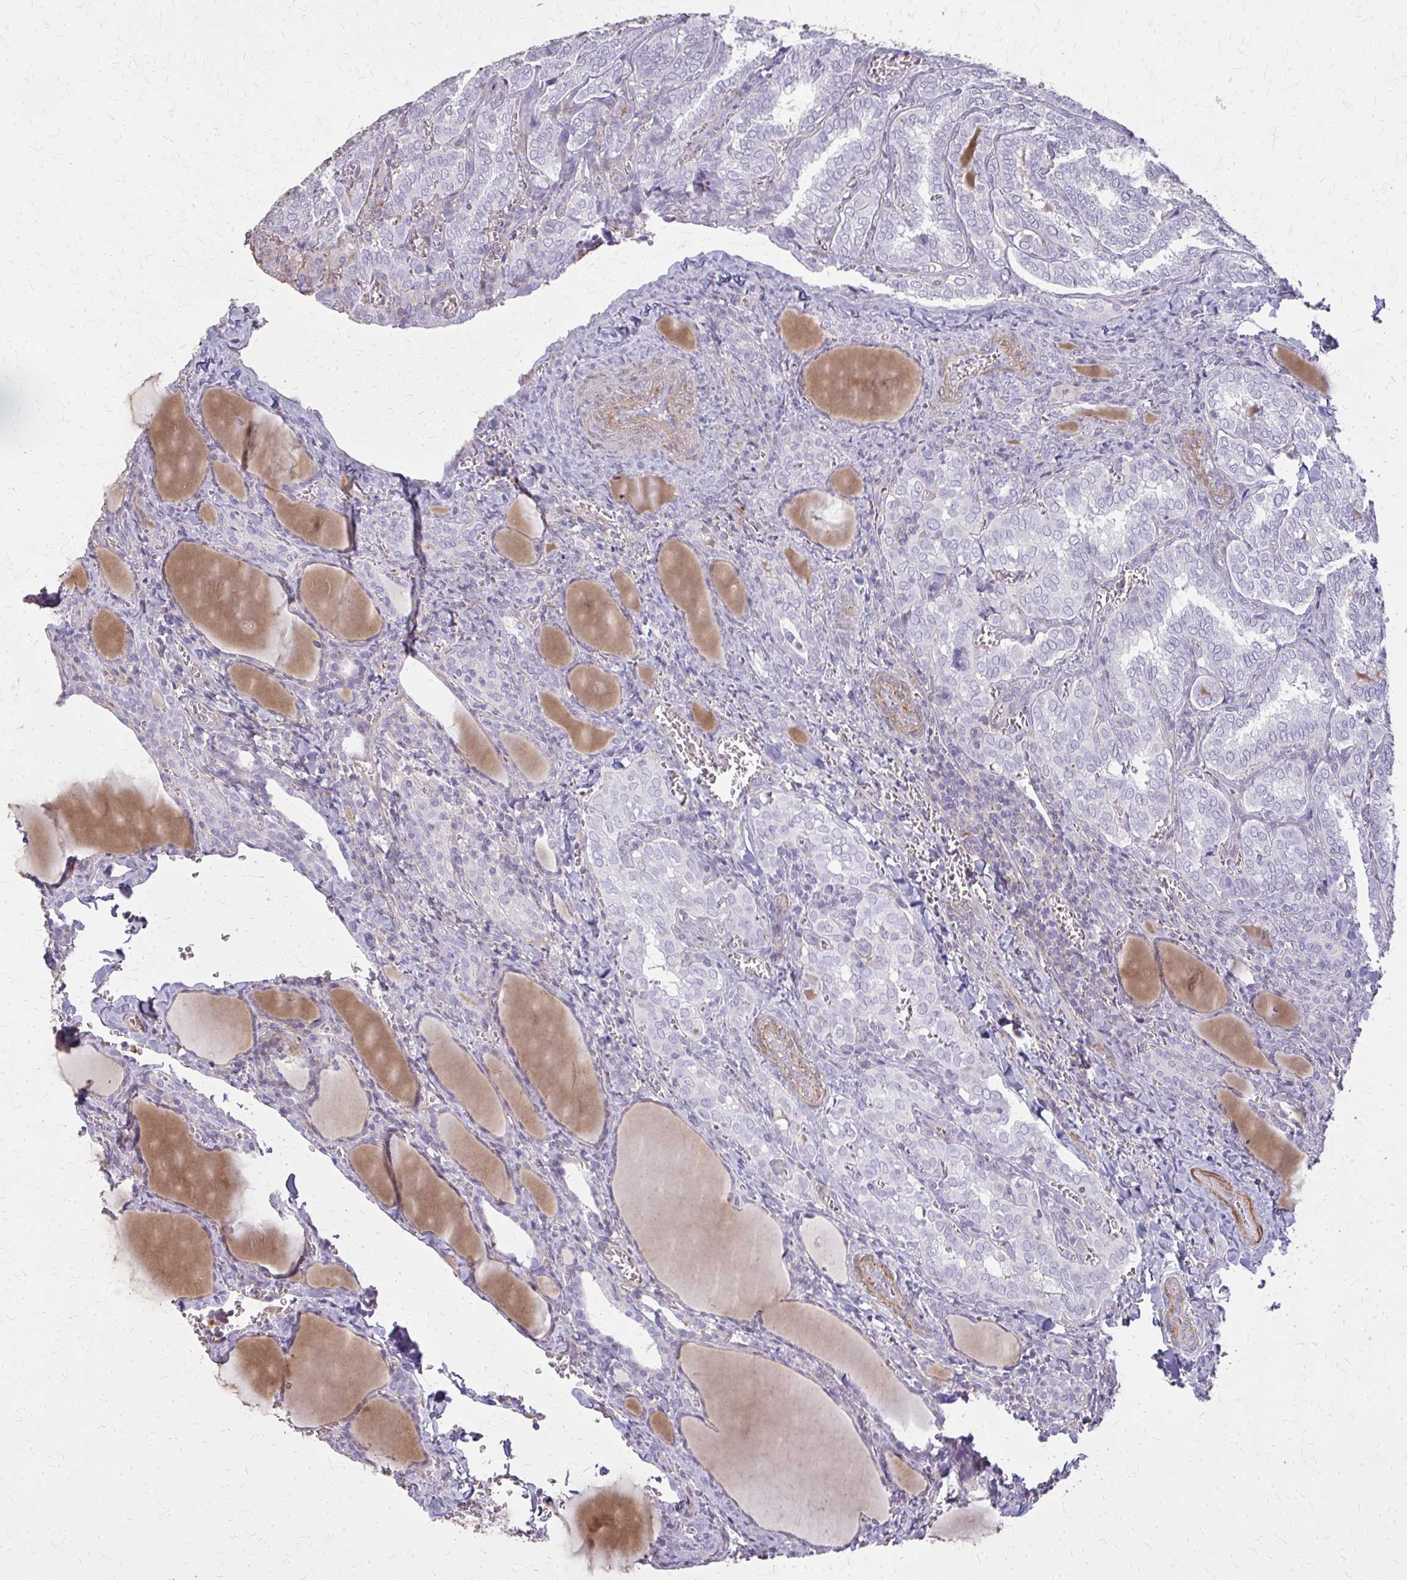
{"staining": {"intensity": "negative", "quantity": "none", "location": "none"}, "tissue": "thyroid cancer", "cell_type": "Tumor cells", "image_type": "cancer", "snomed": [{"axis": "morphology", "description": "Papillary adenocarcinoma, NOS"}, {"axis": "topography", "description": "Thyroid gland"}], "caption": "Tumor cells show no significant positivity in thyroid cancer. The staining is performed using DAB (3,3'-diaminobenzidine) brown chromogen with nuclei counter-stained in using hematoxylin.", "gene": "TENM4", "patient": {"sex": "female", "age": 30}}